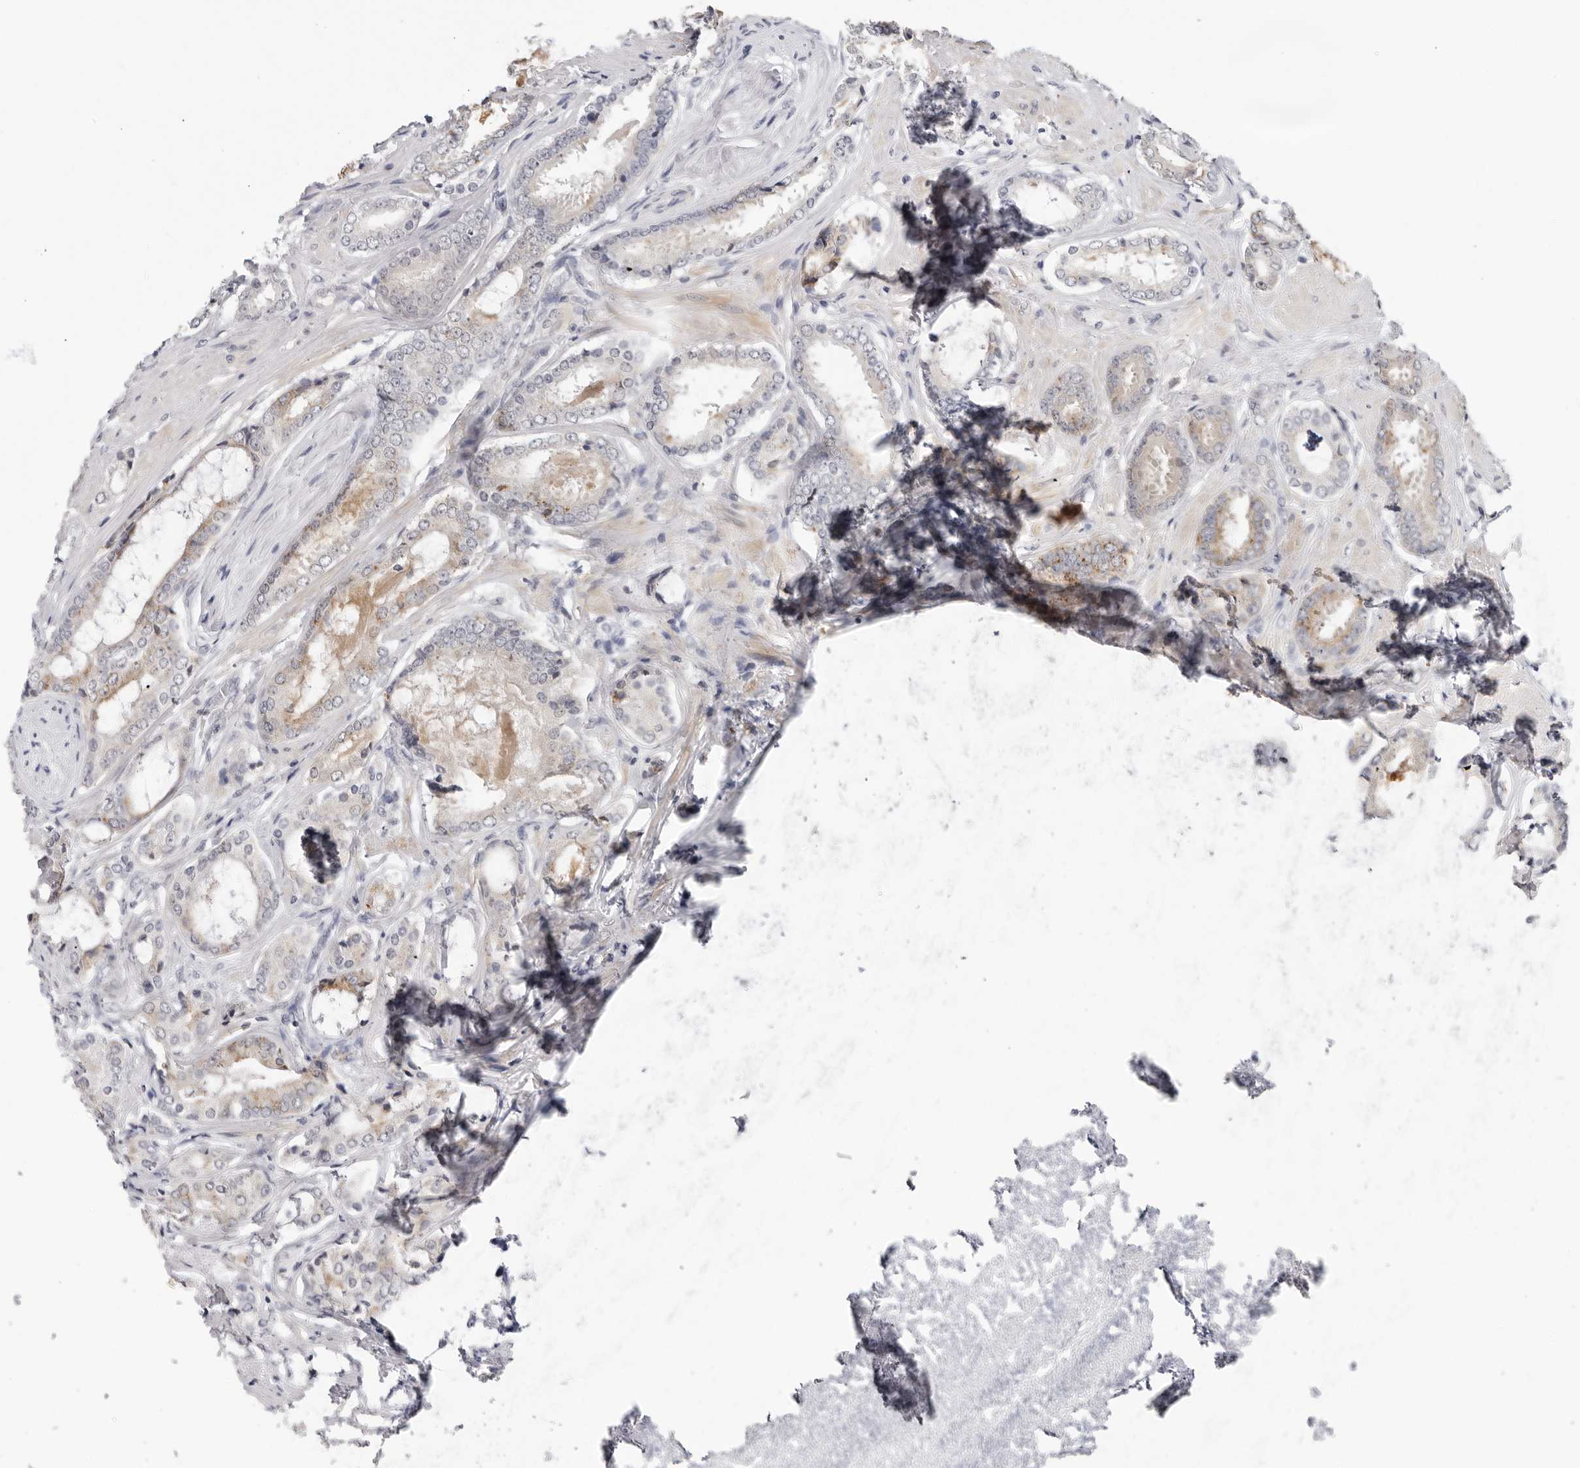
{"staining": {"intensity": "moderate", "quantity": ">75%", "location": "cytoplasmic/membranous"}, "tissue": "prostate cancer", "cell_type": "Tumor cells", "image_type": "cancer", "snomed": [{"axis": "morphology", "description": "Adenocarcinoma, High grade"}, {"axis": "topography", "description": "Prostate"}], "caption": "Immunohistochemical staining of prostate cancer exhibits medium levels of moderate cytoplasmic/membranous staining in about >75% of tumor cells. Nuclei are stained in blue.", "gene": "ZNF502", "patient": {"sex": "male", "age": 73}}